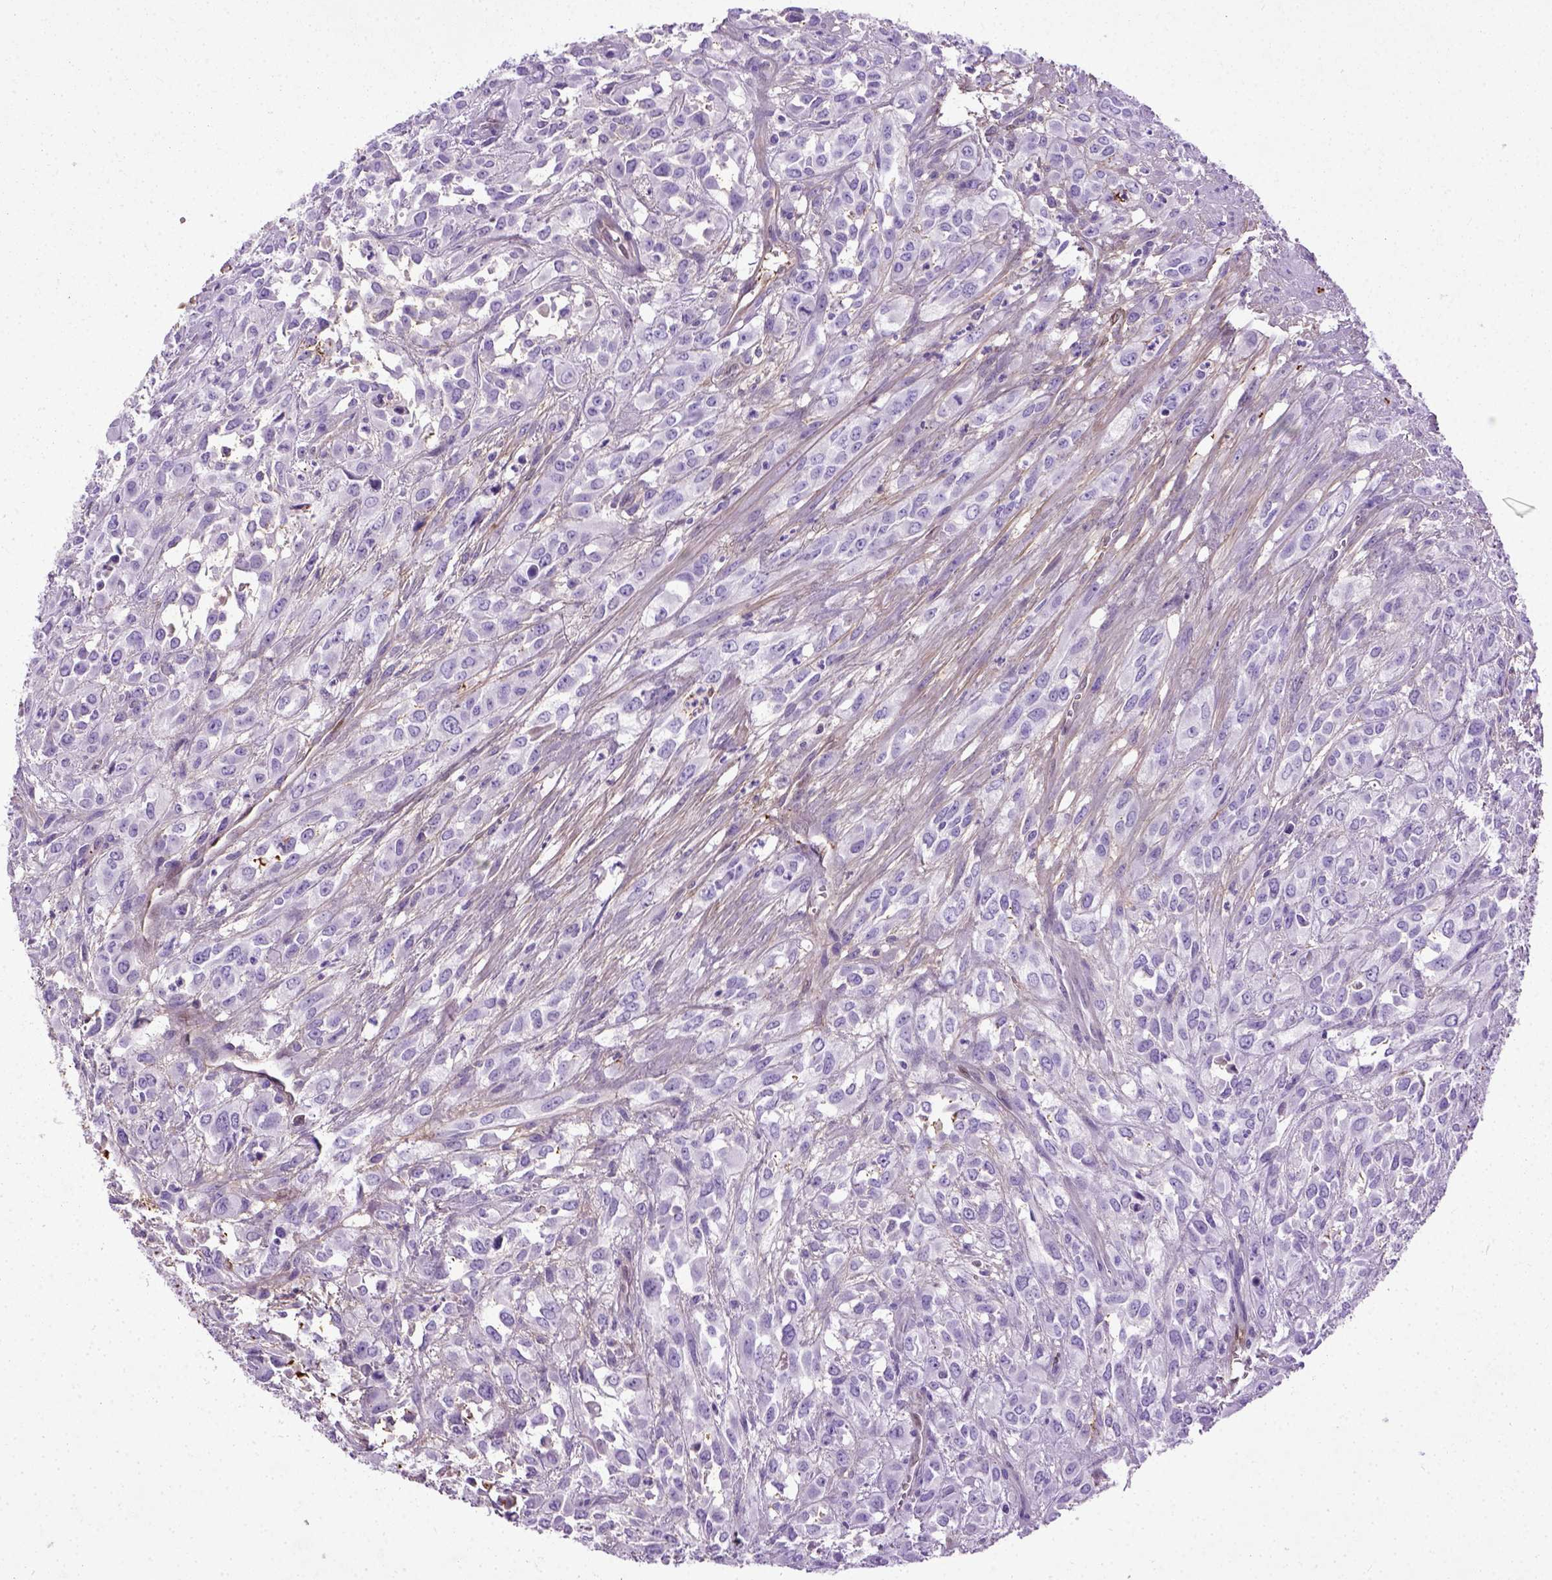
{"staining": {"intensity": "negative", "quantity": "none", "location": "none"}, "tissue": "urothelial cancer", "cell_type": "Tumor cells", "image_type": "cancer", "snomed": [{"axis": "morphology", "description": "Urothelial carcinoma, High grade"}, {"axis": "topography", "description": "Urinary bladder"}], "caption": "Urothelial carcinoma (high-grade) was stained to show a protein in brown. There is no significant expression in tumor cells.", "gene": "ADAMTS8", "patient": {"sex": "male", "age": 67}}